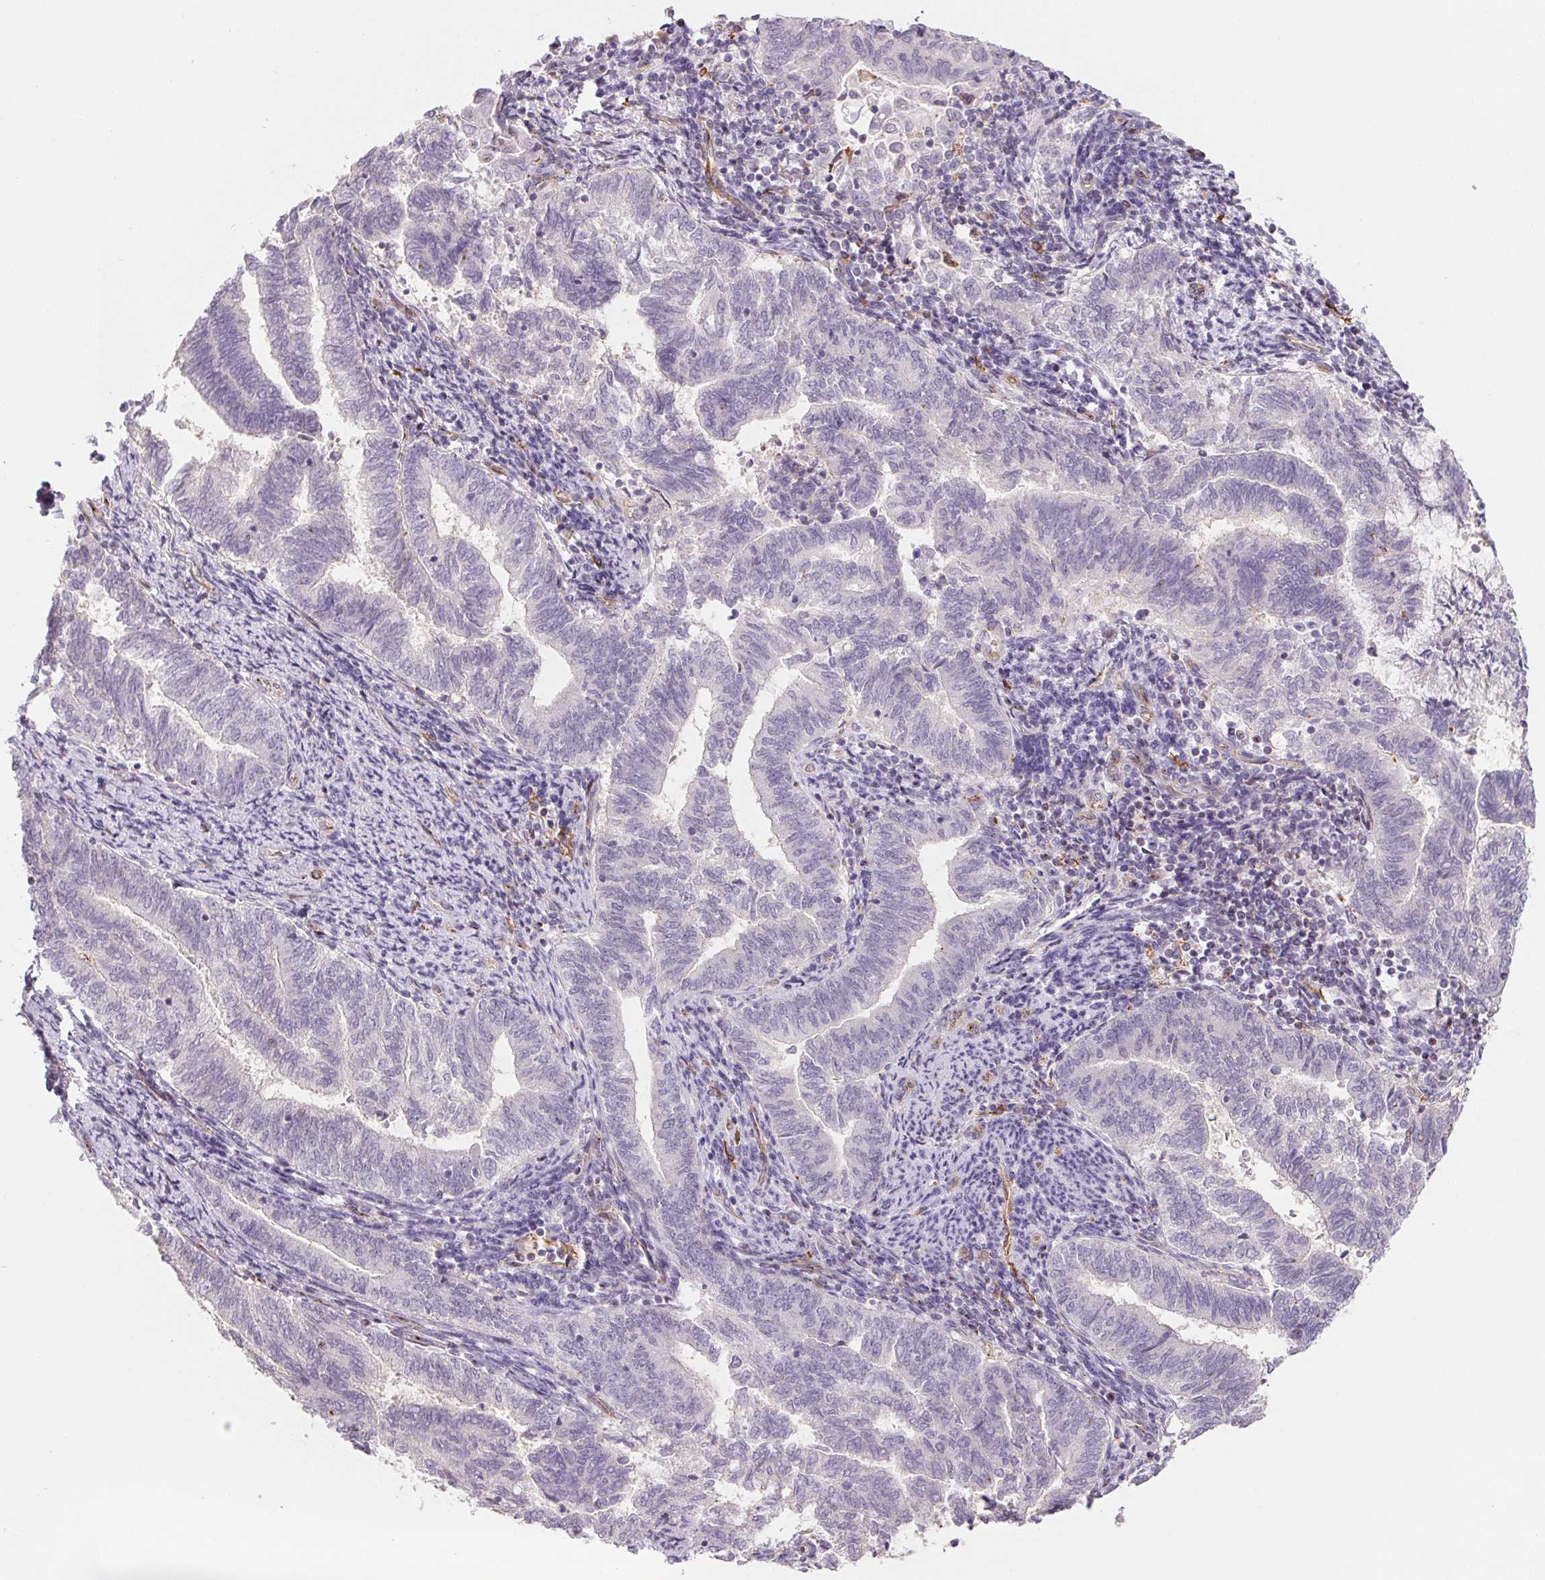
{"staining": {"intensity": "negative", "quantity": "none", "location": "none"}, "tissue": "endometrial cancer", "cell_type": "Tumor cells", "image_type": "cancer", "snomed": [{"axis": "morphology", "description": "Adenocarcinoma, NOS"}, {"axis": "topography", "description": "Endometrium"}], "caption": "The immunohistochemistry (IHC) histopathology image has no significant staining in tumor cells of endometrial adenocarcinoma tissue.", "gene": "ANKRD13B", "patient": {"sex": "female", "age": 65}}